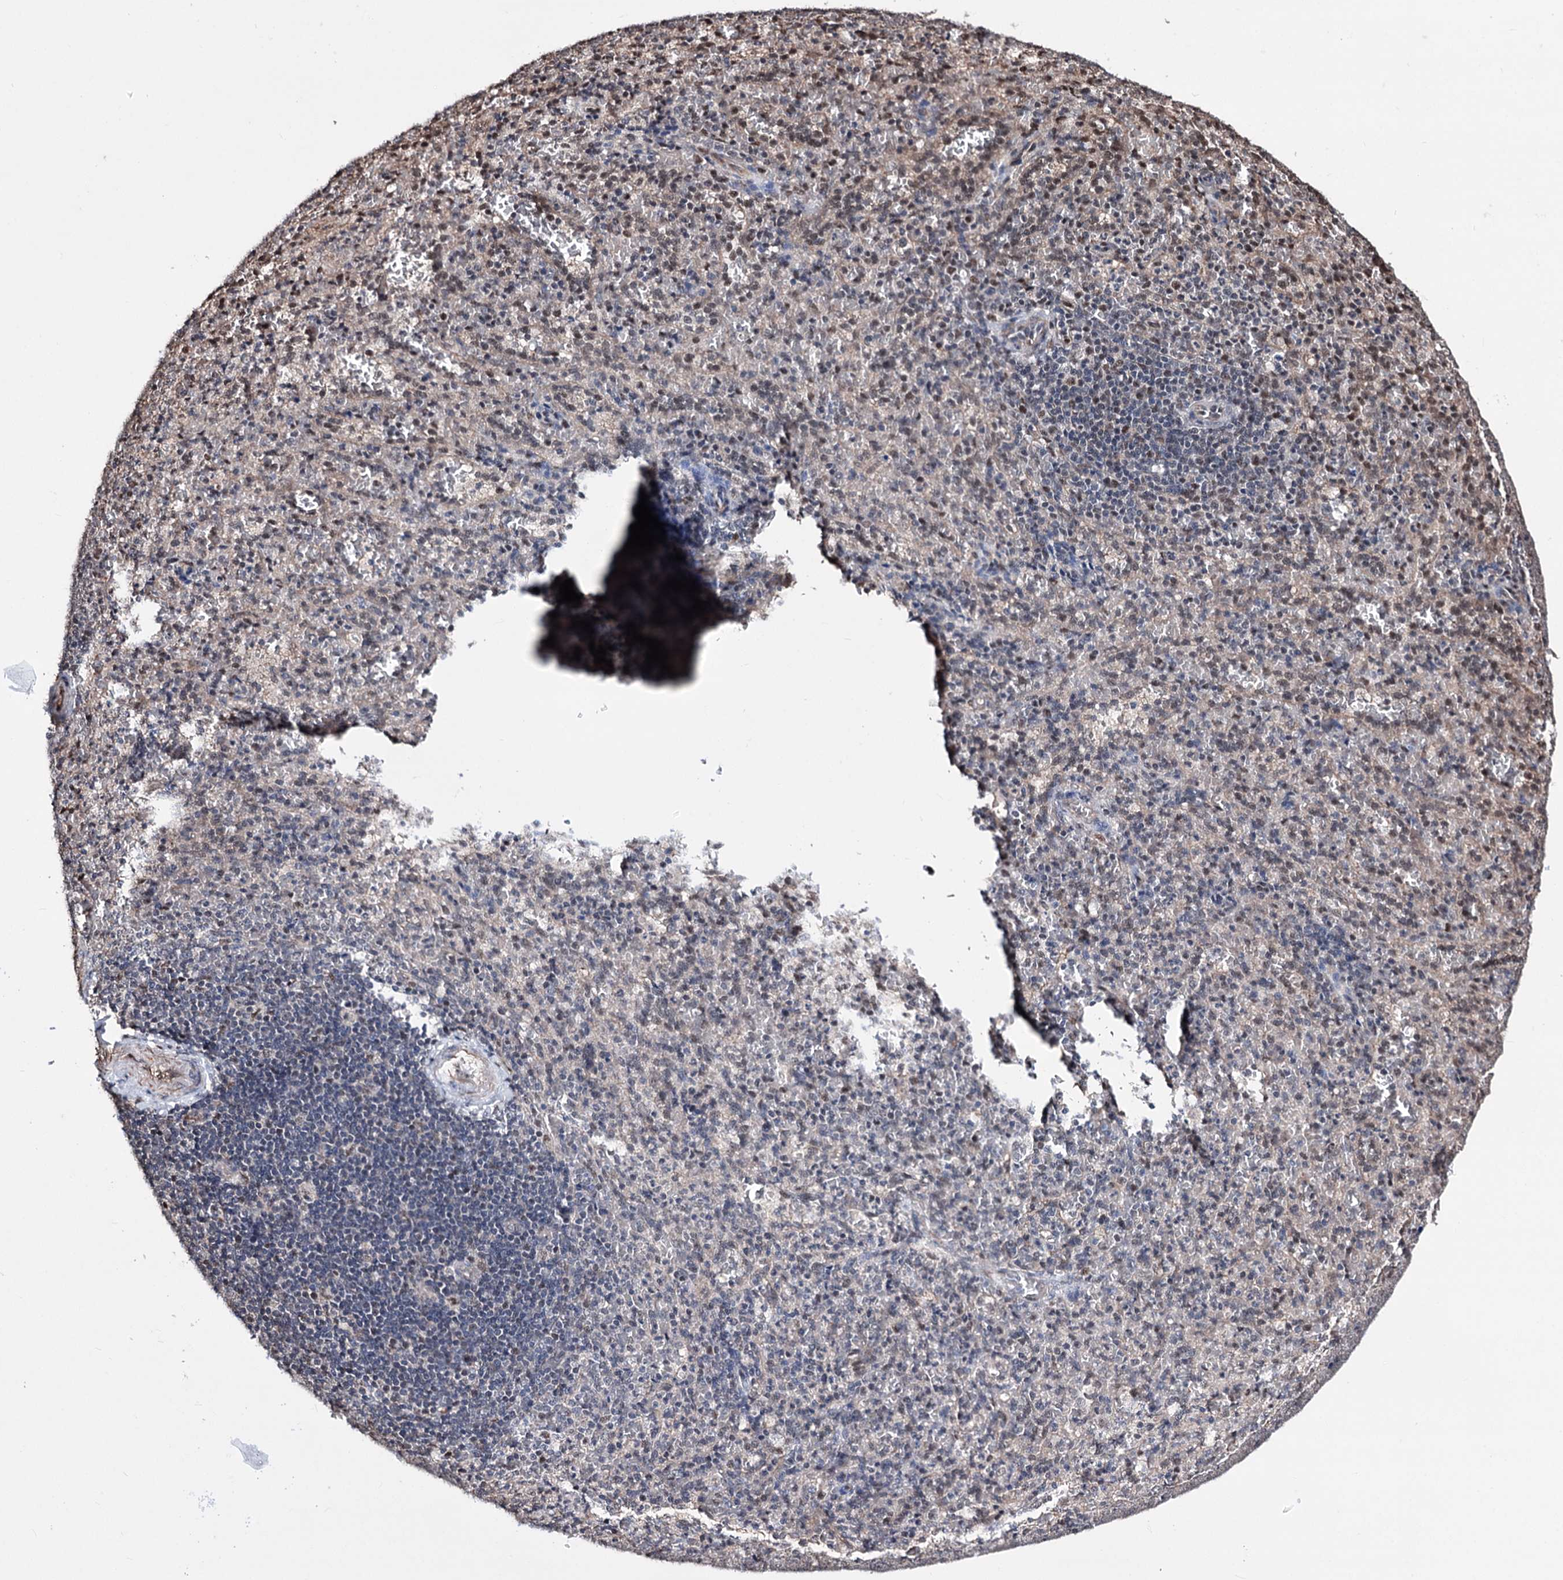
{"staining": {"intensity": "moderate", "quantity": "<25%", "location": "nuclear"}, "tissue": "spleen", "cell_type": "Cells in red pulp", "image_type": "normal", "snomed": [{"axis": "morphology", "description": "Normal tissue, NOS"}, {"axis": "topography", "description": "Spleen"}], "caption": "High-power microscopy captured an immunohistochemistry micrograph of benign spleen, revealing moderate nuclear positivity in approximately <25% of cells in red pulp. (Stains: DAB (3,3'-diaminobenzidine) in brown, nuclei in blue, Microscopy: brightfield microscopy at high magnification).", "gene": "CHMP7", "patient": {"sex": "female", "age": 21}}